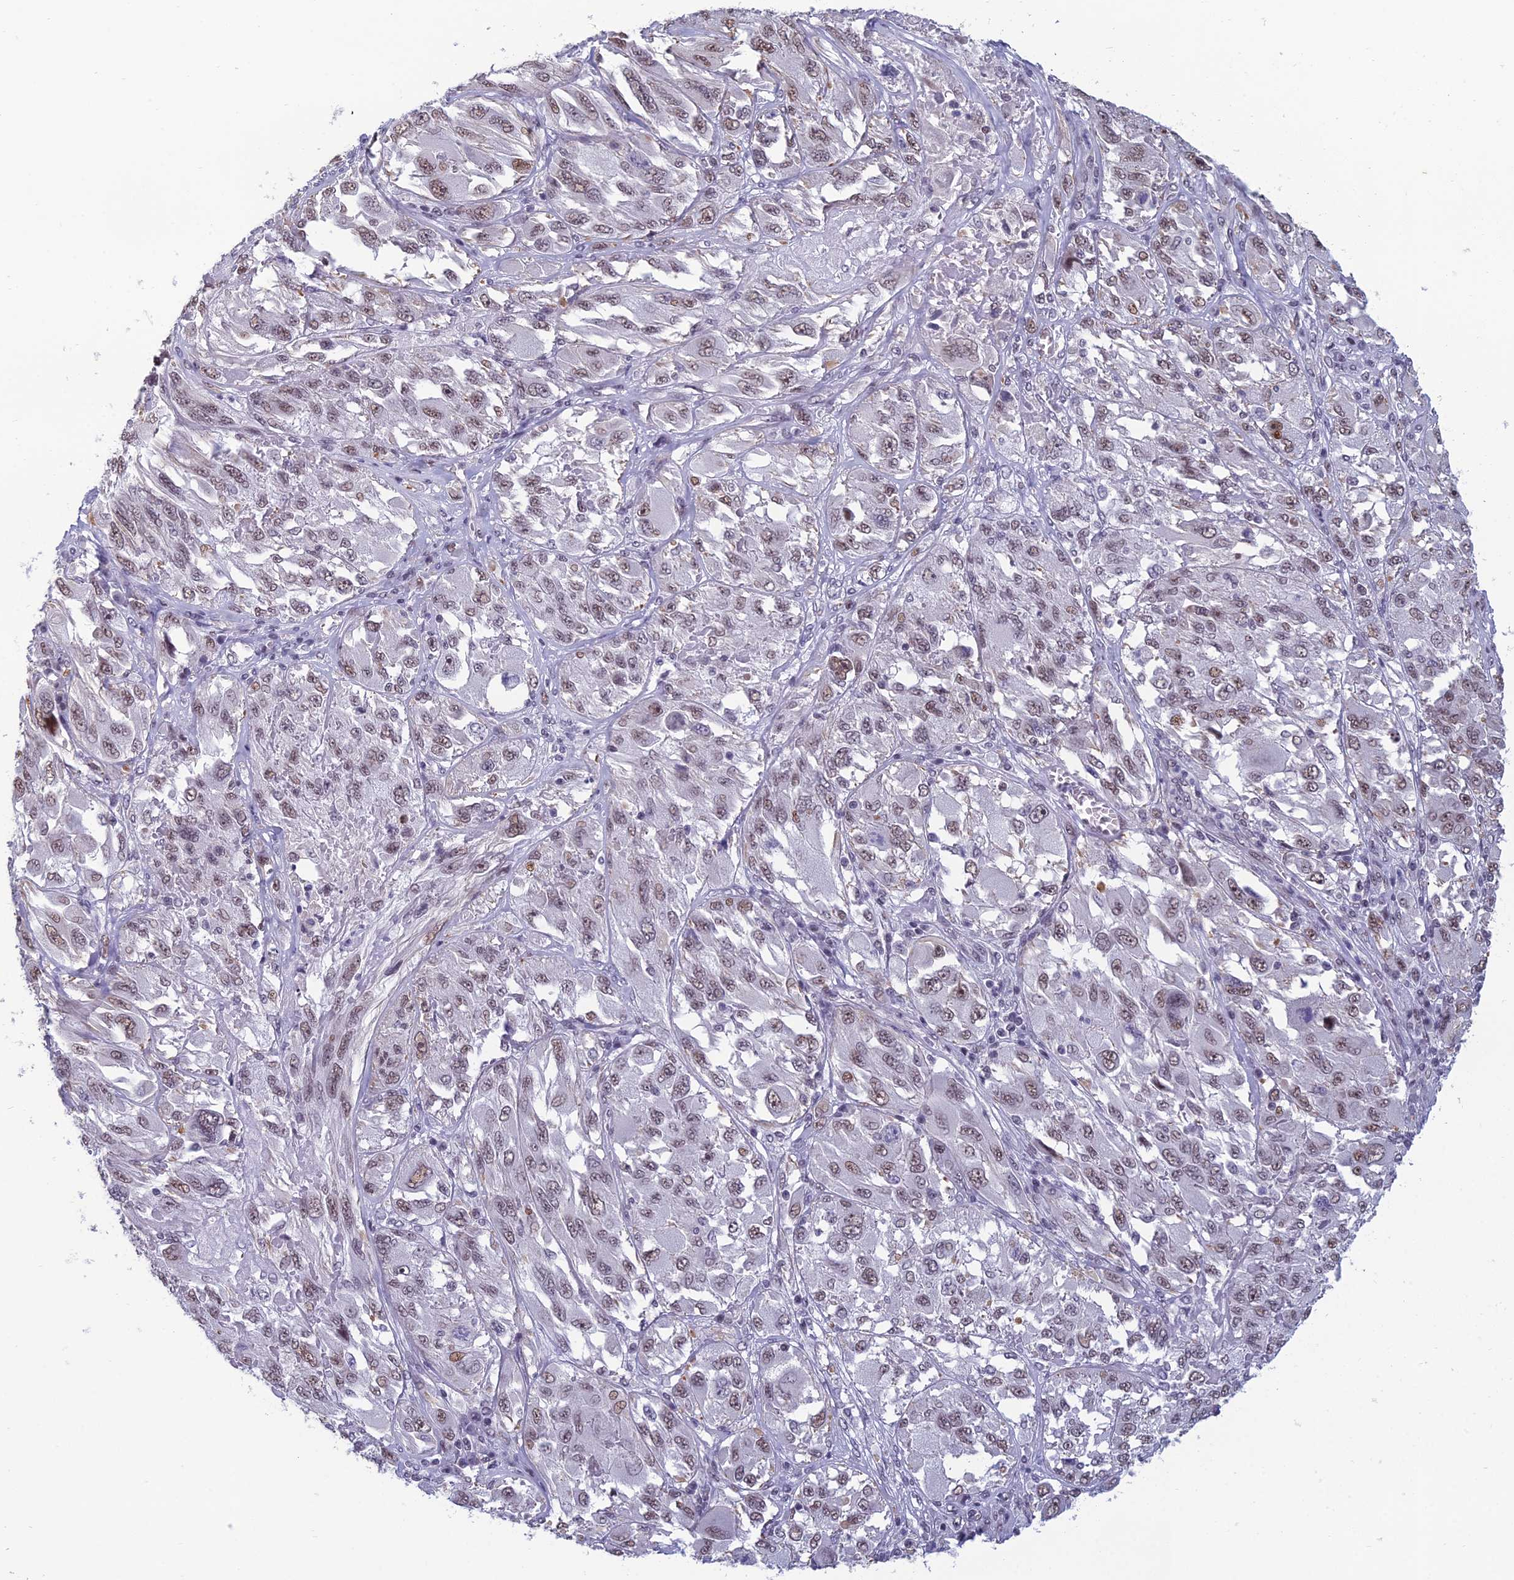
{"staining": {"intensity": "weak", "quantity": ">75%", "location": "nuclear"}, "tissue": "melanoma", "cell_type": "Tumor cells", "image_type": "cancer", "snomed": [{"axis": "morphology", "description": "Malignant melanoma, NOS"}, {"axis": "topography", "description": "Skin"}], "caption": "Immunohistochemical staining of human melanoma displays low levels of weak nuclear positivity in approximately >75% of tumor cells.", "gene": "RGS17", "patient": {"sex": "female", "age": 91}}